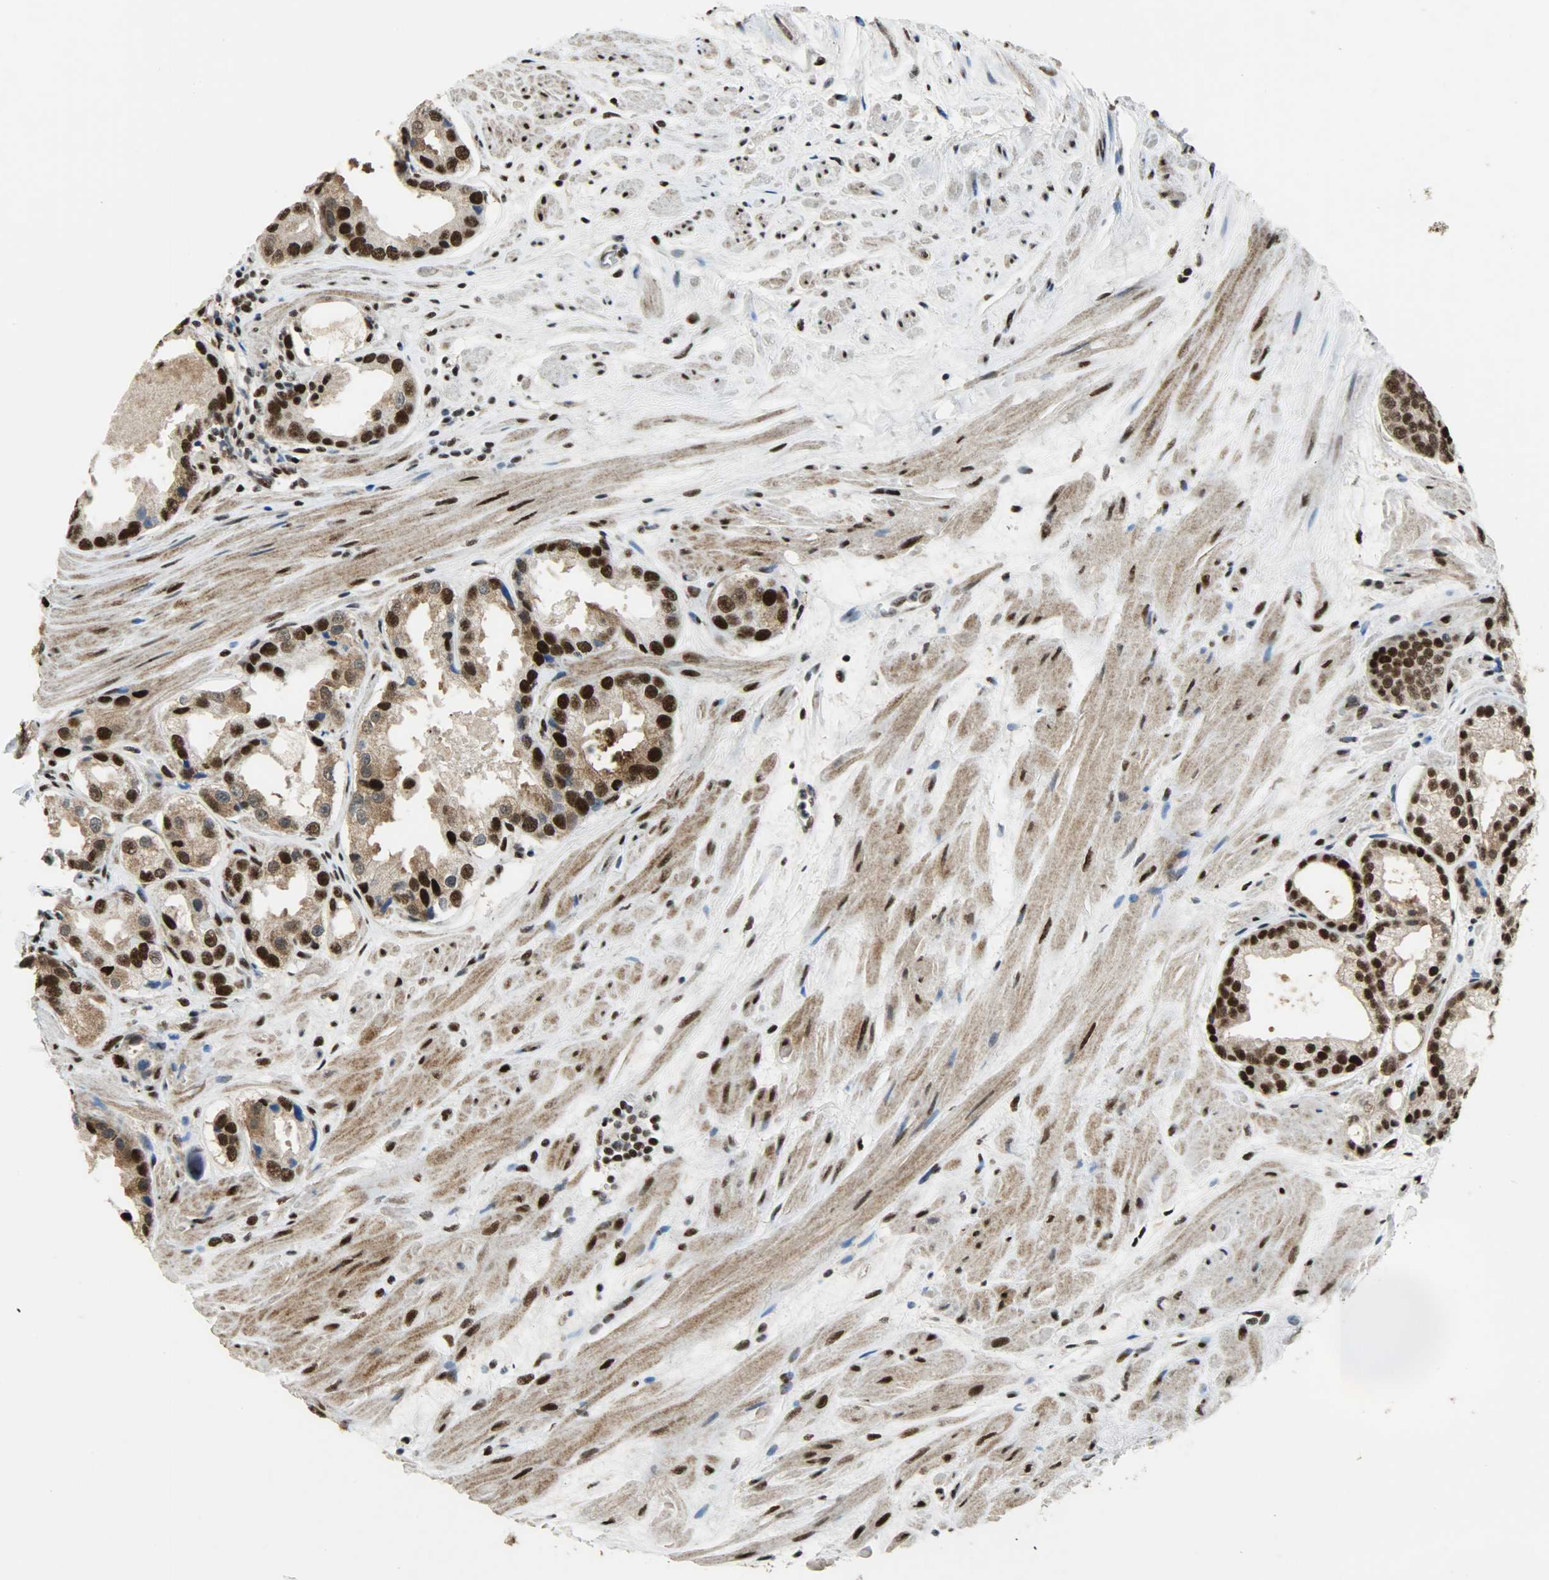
{"staining": {"intensity": "strong", "quantity": "25%-75%", "location": "cytoplasmic/membranous,nuclear"}, "tissue": "prostate cancer", "cell_type": "Tumor cells", "image_type": "cancer", "snomed": [{"axis": "morphology", "description": "Adenocarcinoma, Medium grade"}, {"axis": "topography", "description": "Prostate"}], "caption": "An image of human medium-grade adenocarcinoma (prostate) stained for a protein reveals strong cytoplasmic/membranous and nuclear brown staining in tumor cells.", "gene": "SSB", "patient": {"sex": "male", "age": 60}}